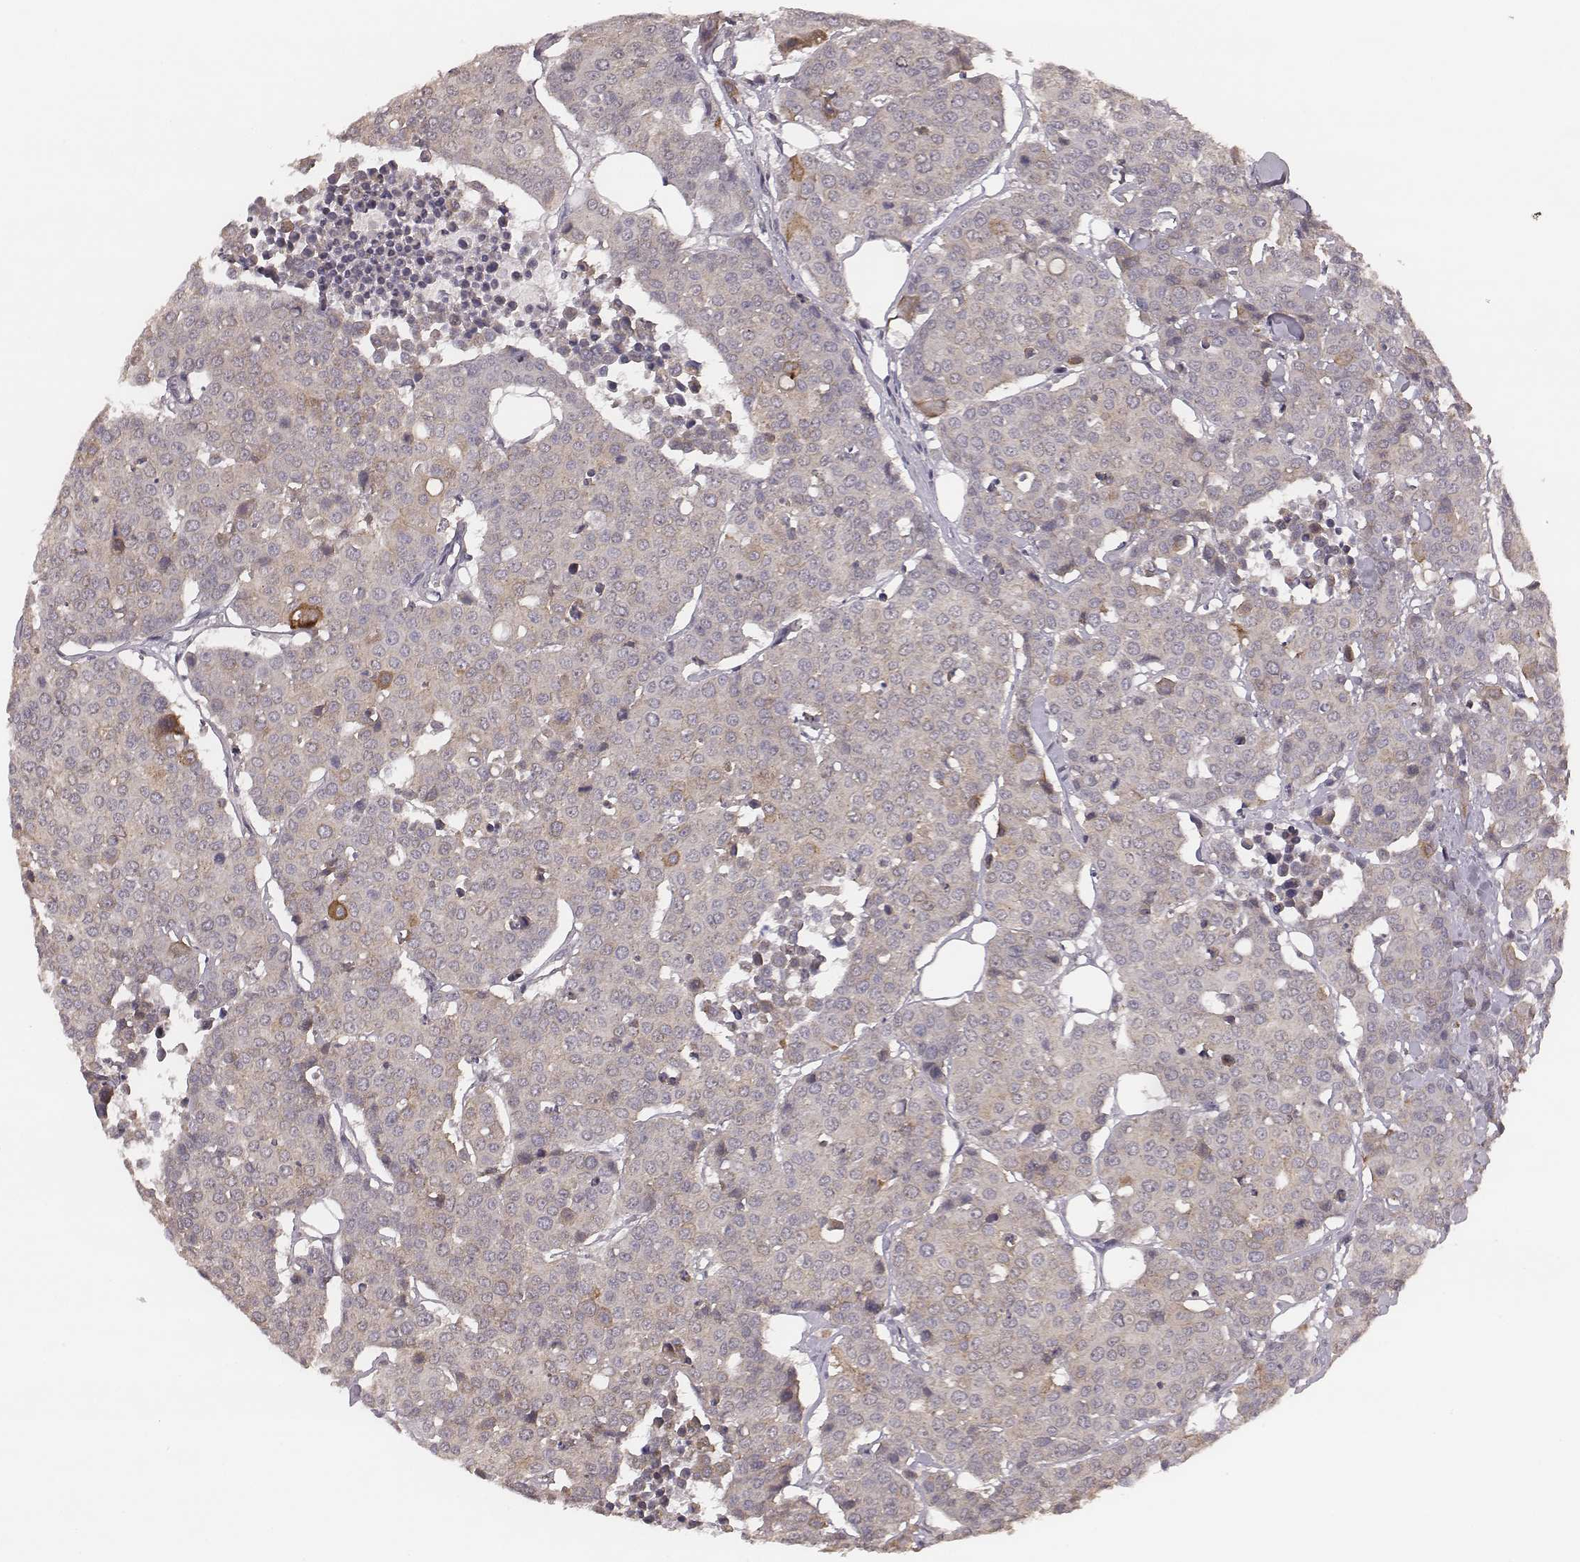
{"staining": {"intensity": "negative", "quantity": "none", "location": "none"}, "tissue": "carcinoid", "cell_type": "Tumor cells", "image_type": "cancer", "snomed": [{"axis": "morphology", "description": "Carcinoid, malignant, NOS"}, {"axis": "topography", "description": "Colon"}], "caption": "IHC histopathology image of neoplastic tissue: human carcinoid stained with DAB demonstrates no significant protein expression in tumor cells.", "gene": "SLC7A4", "patient": {"sex": "male", "age": 81}}